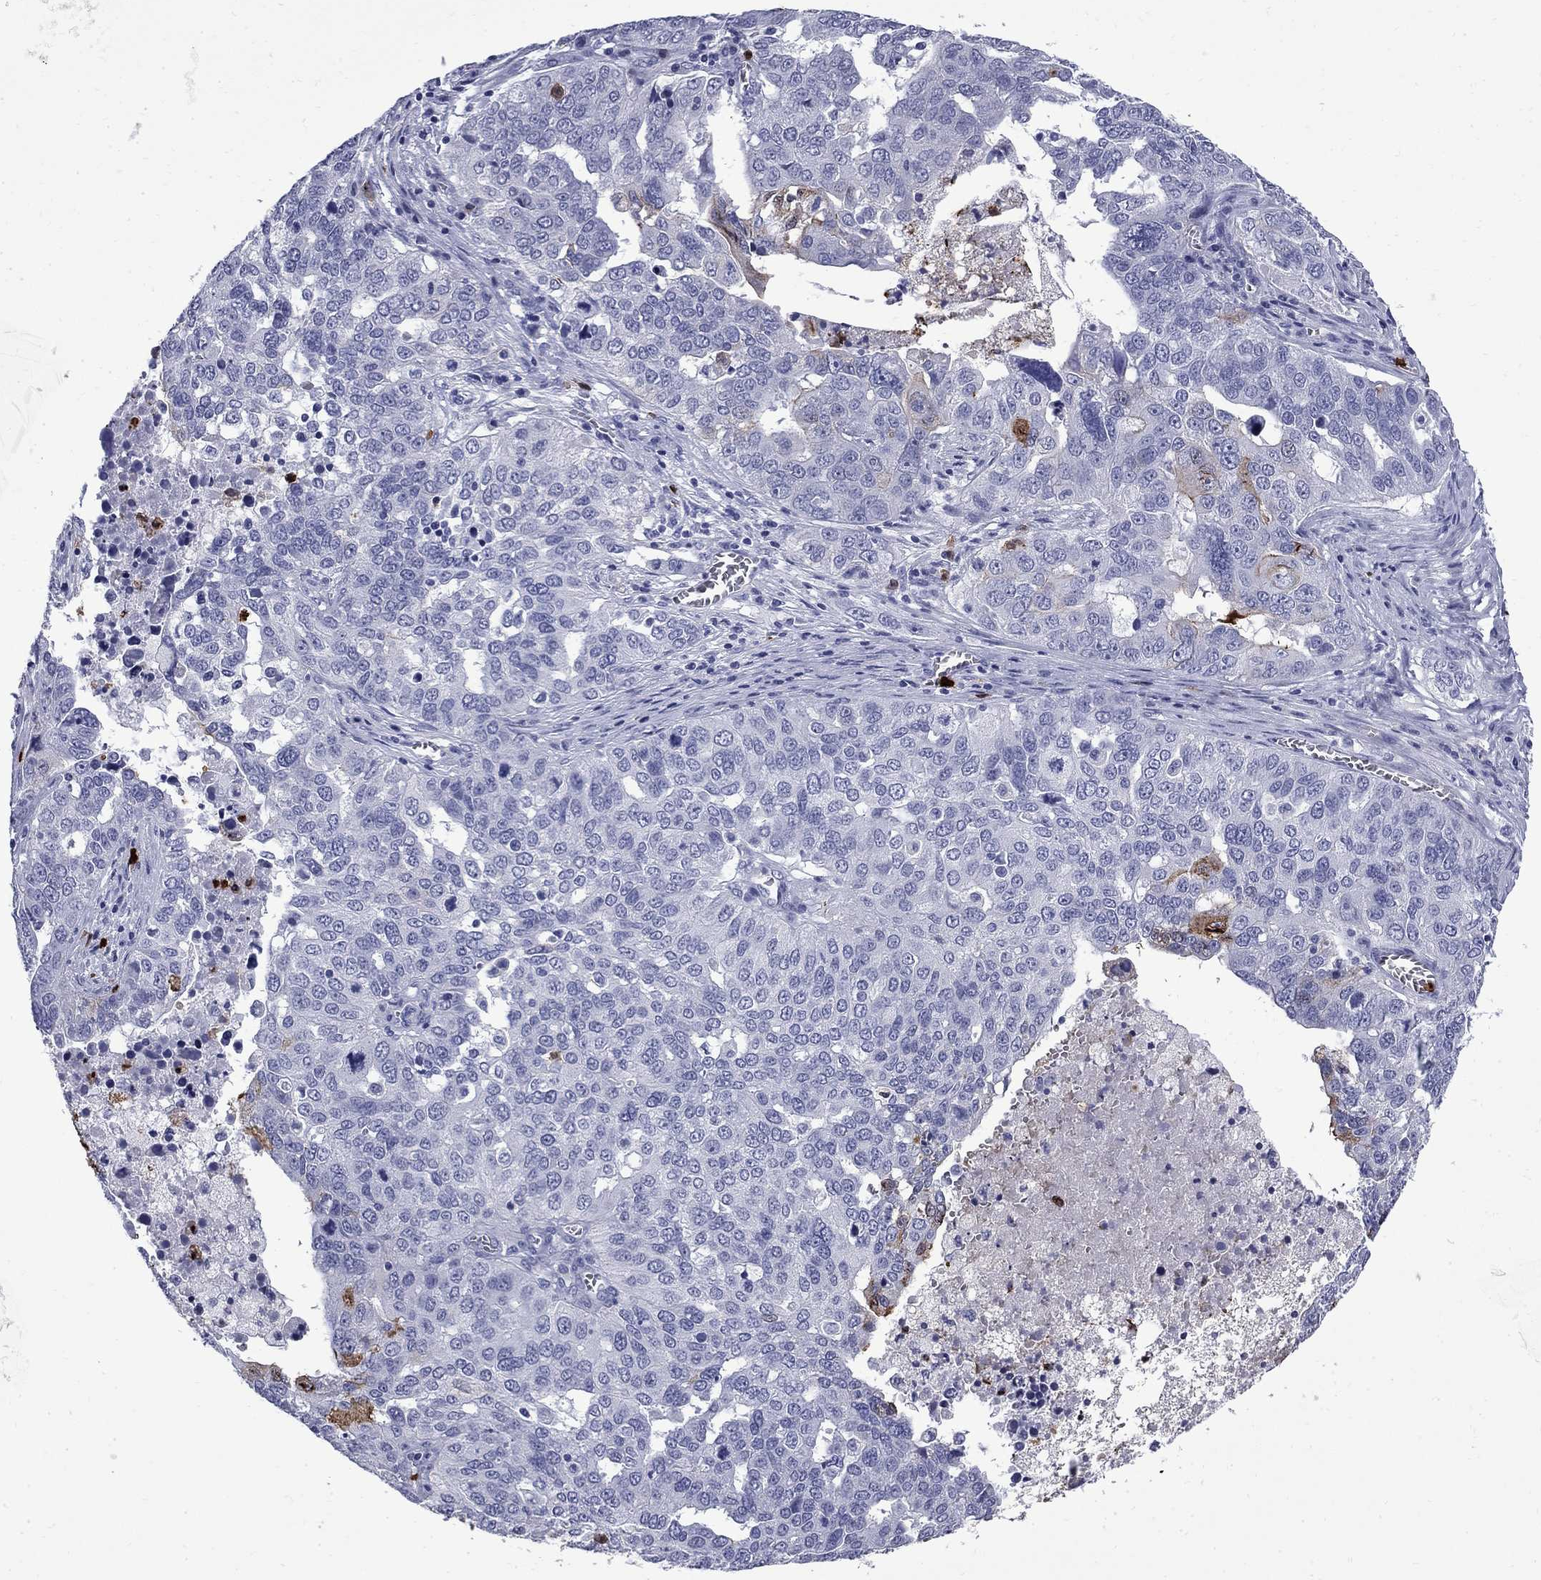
{"staining": {"intensity": "negative", "quantity": "none", "location": "none"}, "tissue": "ovarian cancer", "cell_type": "Tumor cells", "image_type": "cancer", "snomed": [{"axis": "morphology", "description": "Carcinoma, endometroid"}, {"axis": "topography", "description": "Soft tissue"}, {"axis": "topography", "description": "Ovary"}], "caption": "Endometroid carcinoma (ovarian) was stained to show a protein in brown. There is no significant staining in tumor cells. The staining was performed using DAB (3,3'-diaminobenzidine) to visualize the protein expression in brown, while the nuclei were stained in blue with hematoxylin (Magnification: 20x).", "gene": "TRIM29", "patient": {"sex": "female", "age": 52}}